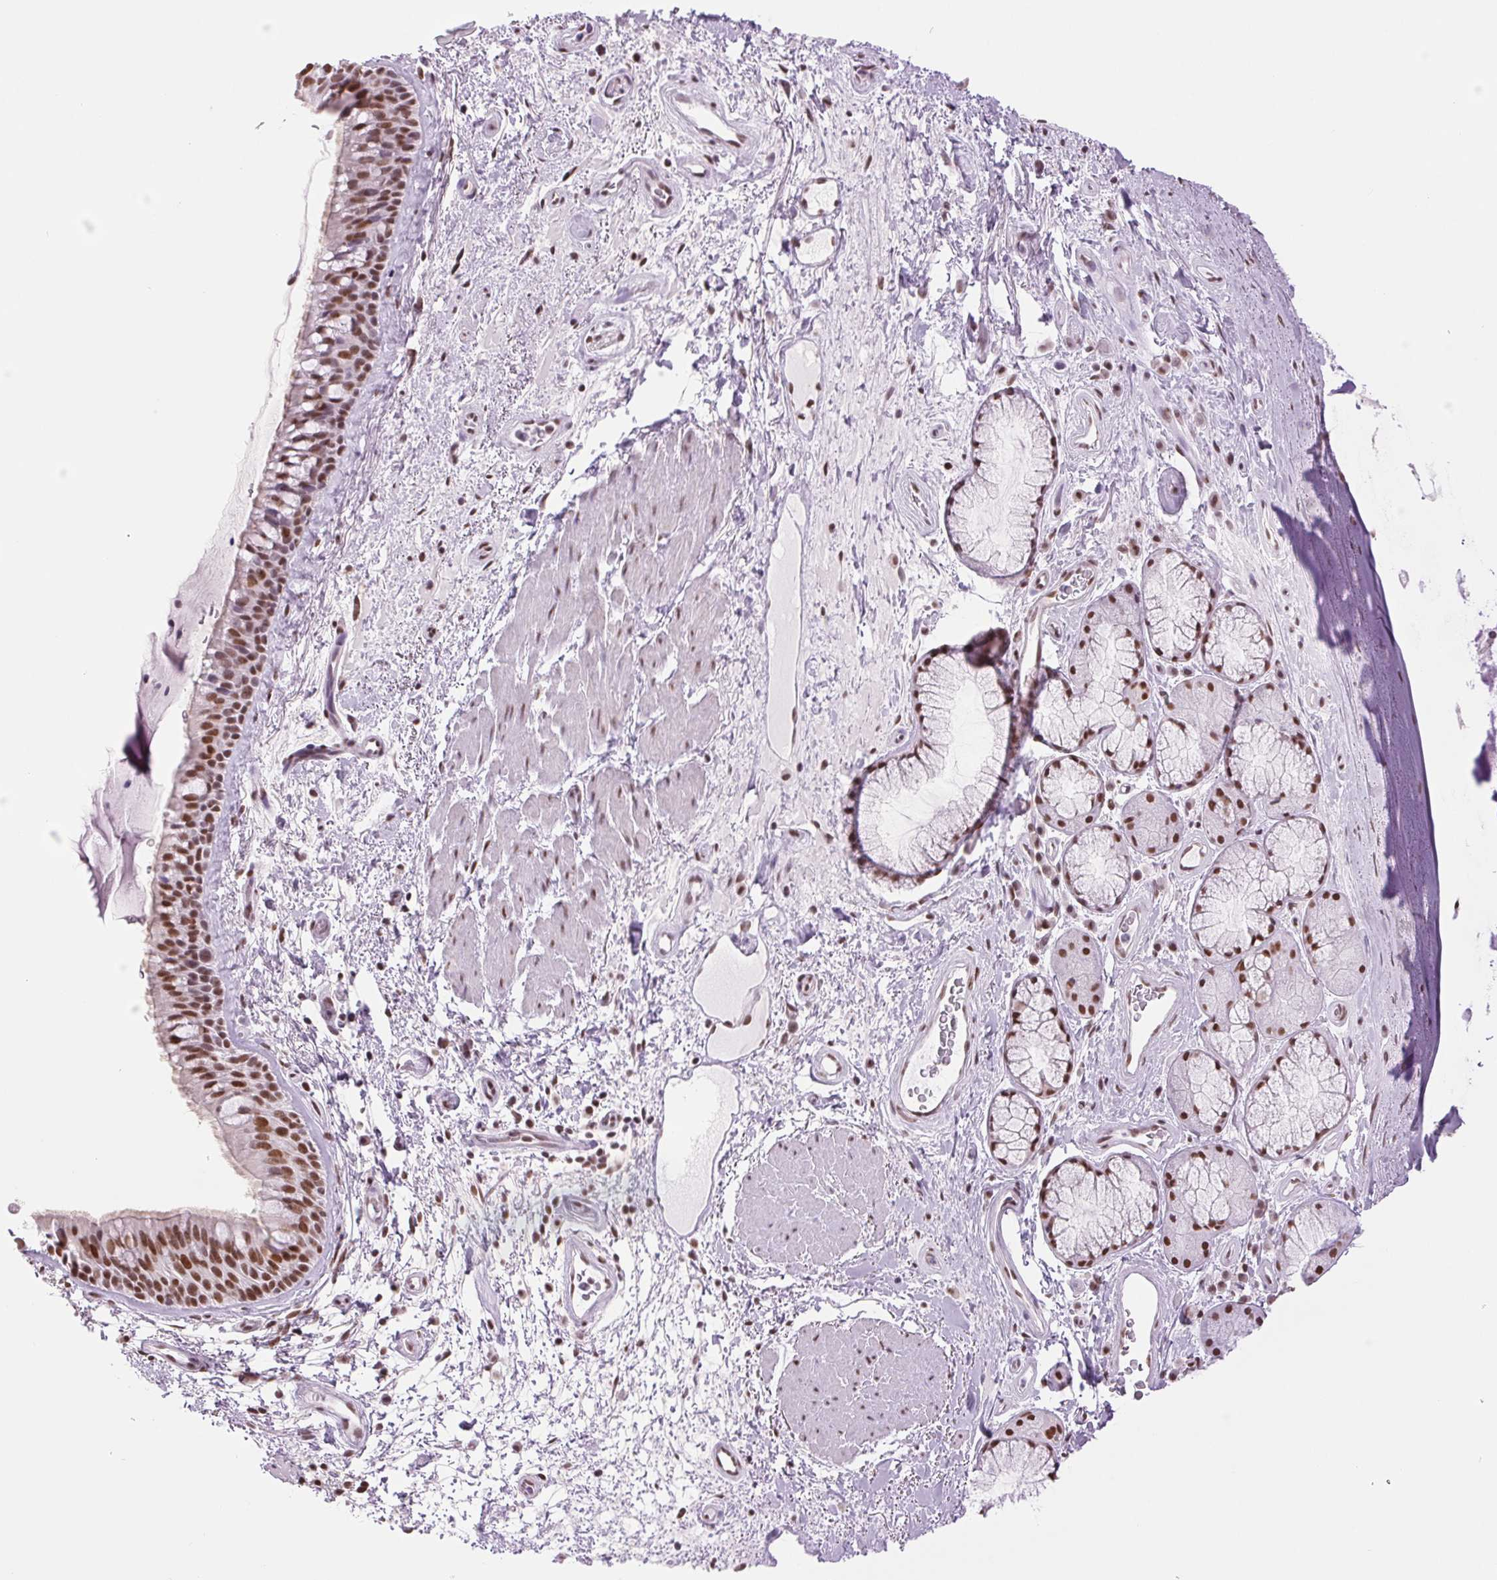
{"staining": {"intensity": "moderate", "quantity": ">75%", "location": "nuclear"}, "tissue": "bronchus", "cell_type": "Respiratory epithelial cells", "image_type": "normal", "snomed": [{"axis": "morphology", "description": "Normal tissue, NOS"}, {"axis": "topography", "description": "Bronchus"}], "caption": "Bronchus stained with immunohistochemistry shows moderate nuclear expression in approximately >75% of respiratory epithelial cells. Nuclei are stained in blue.", "gene": "ZFR2", "patient": {"sex": "male", "age": 48}}